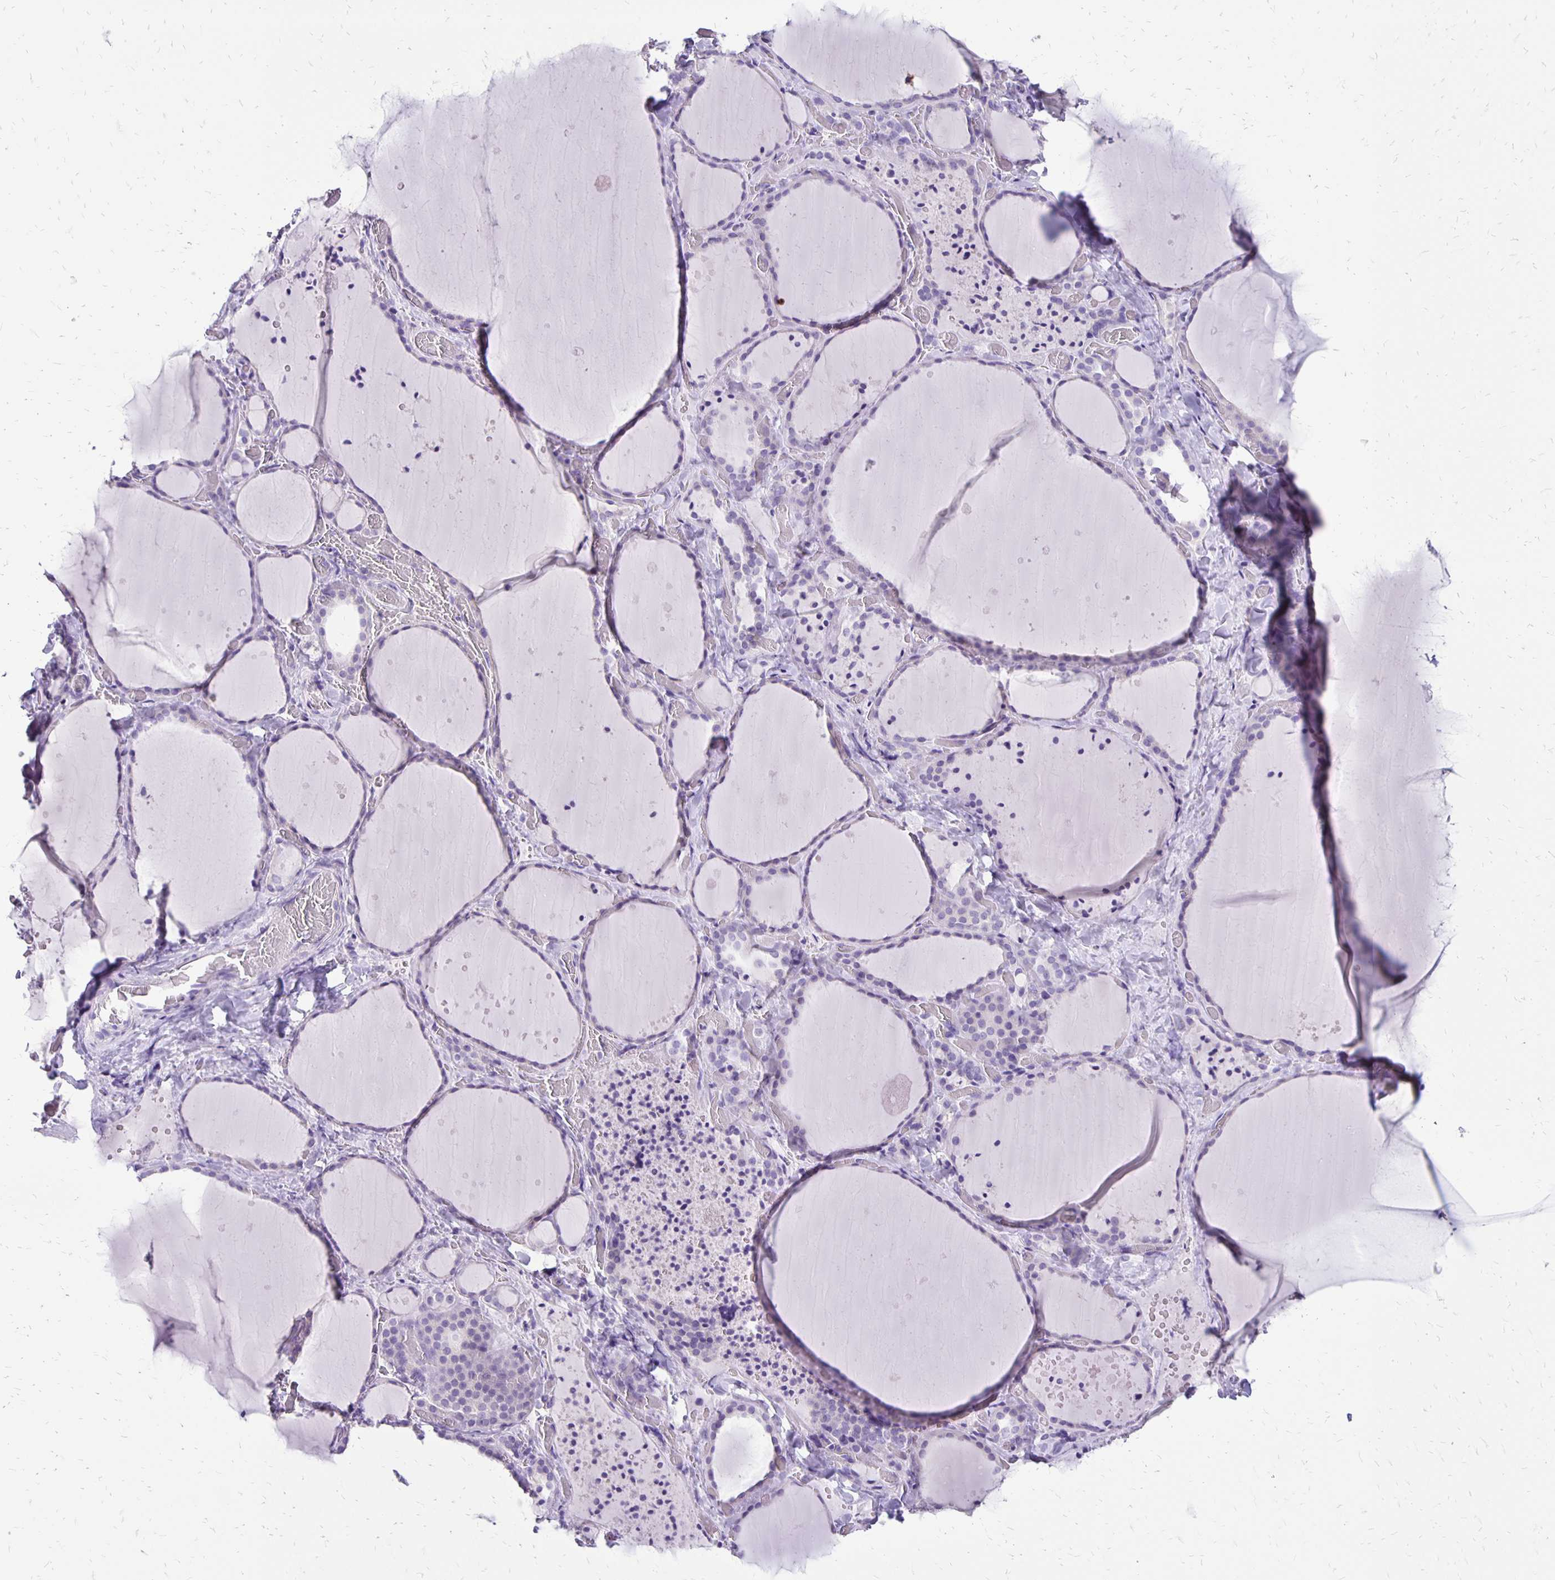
{"staining": {"intensity": "negative", "quantity": "none", "location": "none"}, "tissue": "thyroid gland", "cell_type": "Glandular cells", "image_type": "normal", "snomed": [{"axis": "morphology", "description": "Normal tissue, NOS"}, {"axis": "topography", "description": "Thyroid gland"}], "caption": "This micrograph is of normal thyroid gland stained with IHC to label a protein in brown with the nuclei are counter-stained blue. There is no expression in glandular cells.", "gene": "ANKRD45", "patient": {"sex": "female", "age": 36}}